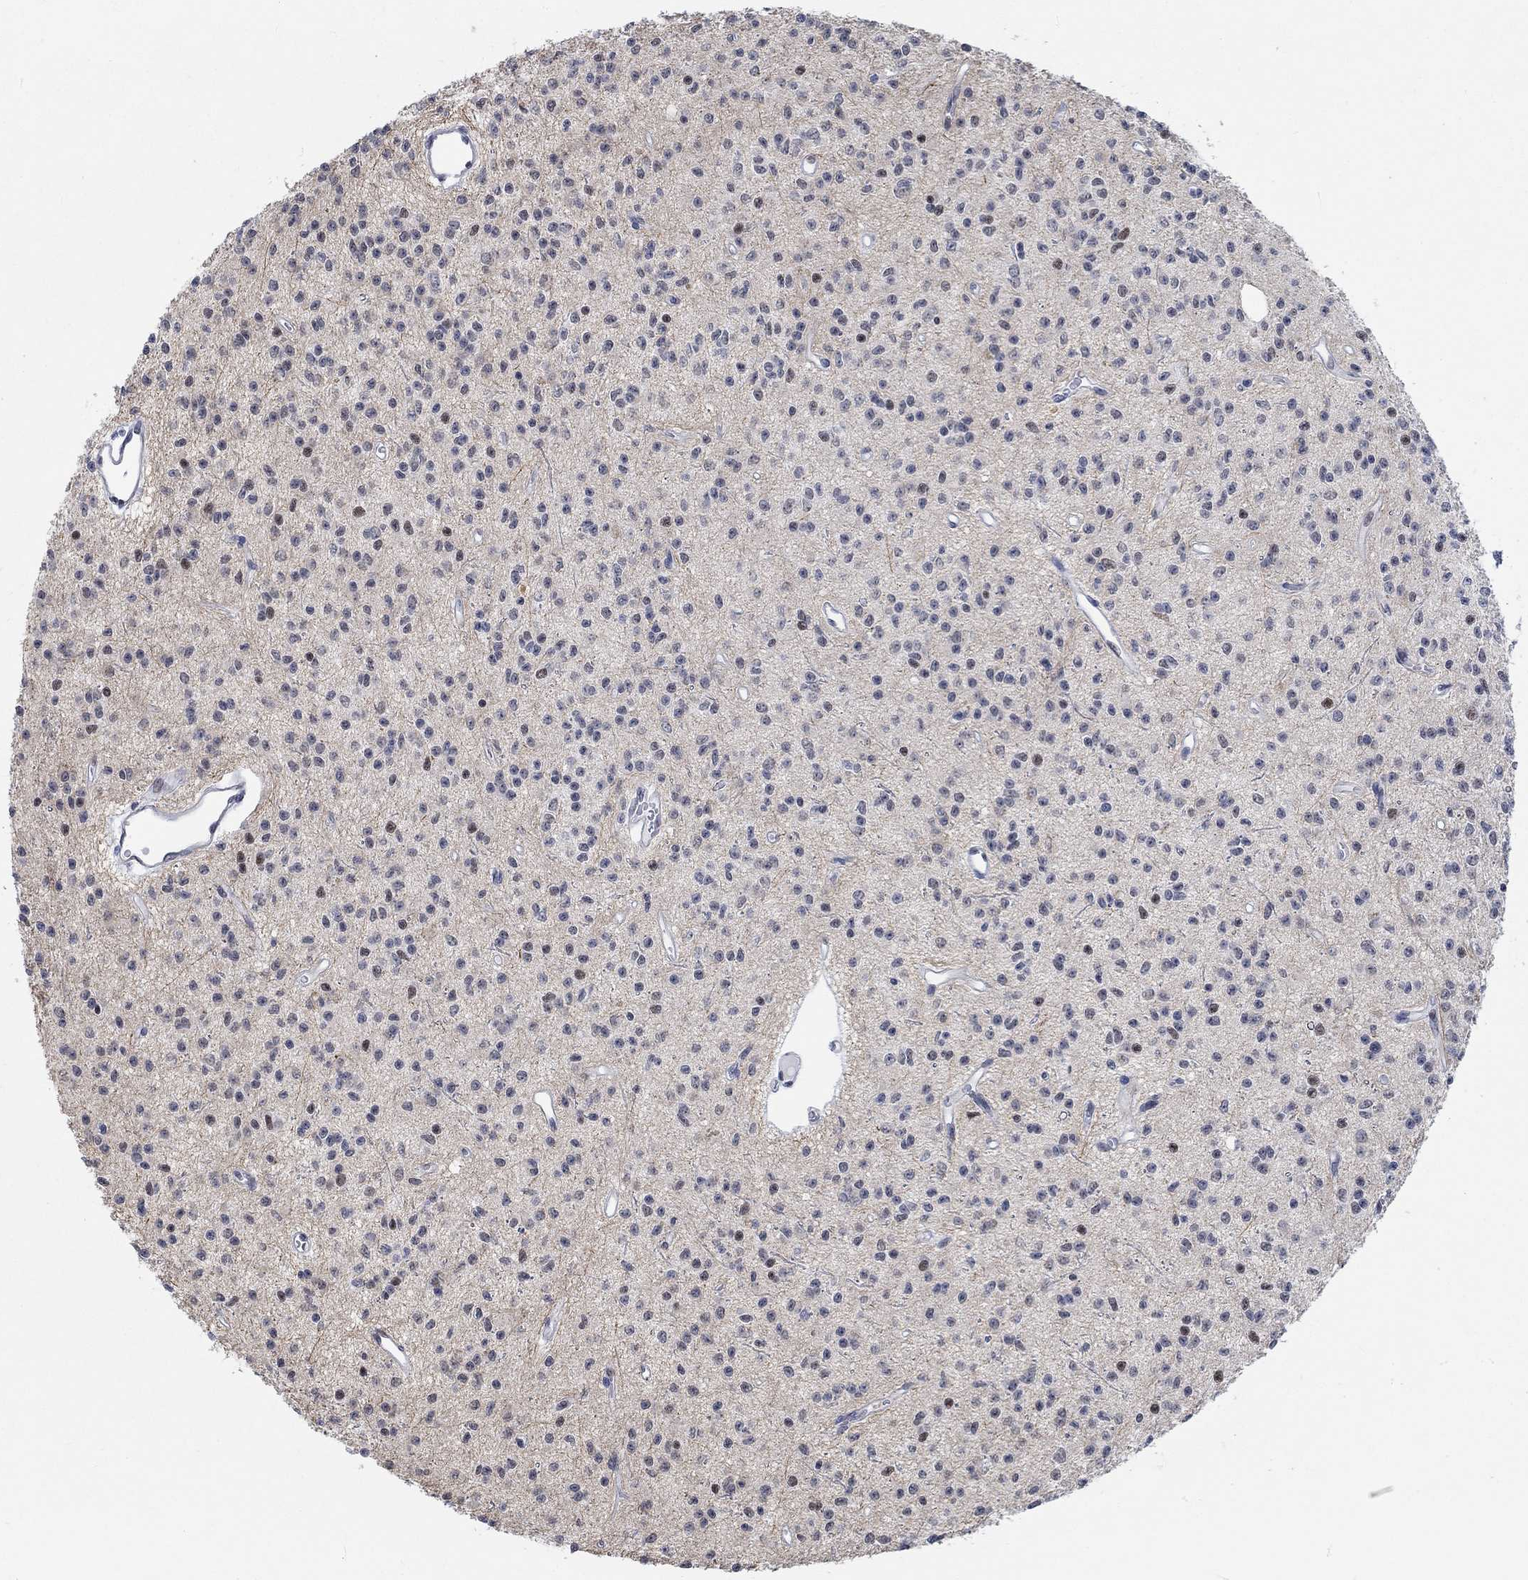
{"staining": {"intensity": "weak", "quantity": ">75%", "location": "cytoplasmic/membranous"}, "tissue": "glioma", "cell_type": "Tumor cells", "image_type": "cancer", "snomed": [{"axis": "morphology", "description": "Glioma, malignant, Low grade"}, {"axis": "topography", "description": "Brain"}], "caption": "This photomicrograph shows IHC staining of malignant glioma (low-grade), with low weak cytoplasmic/membranous positivity in about >75% of tumor cells.", "gene": "KCNH8", "patient": {"sex": "female", "age": 45}}